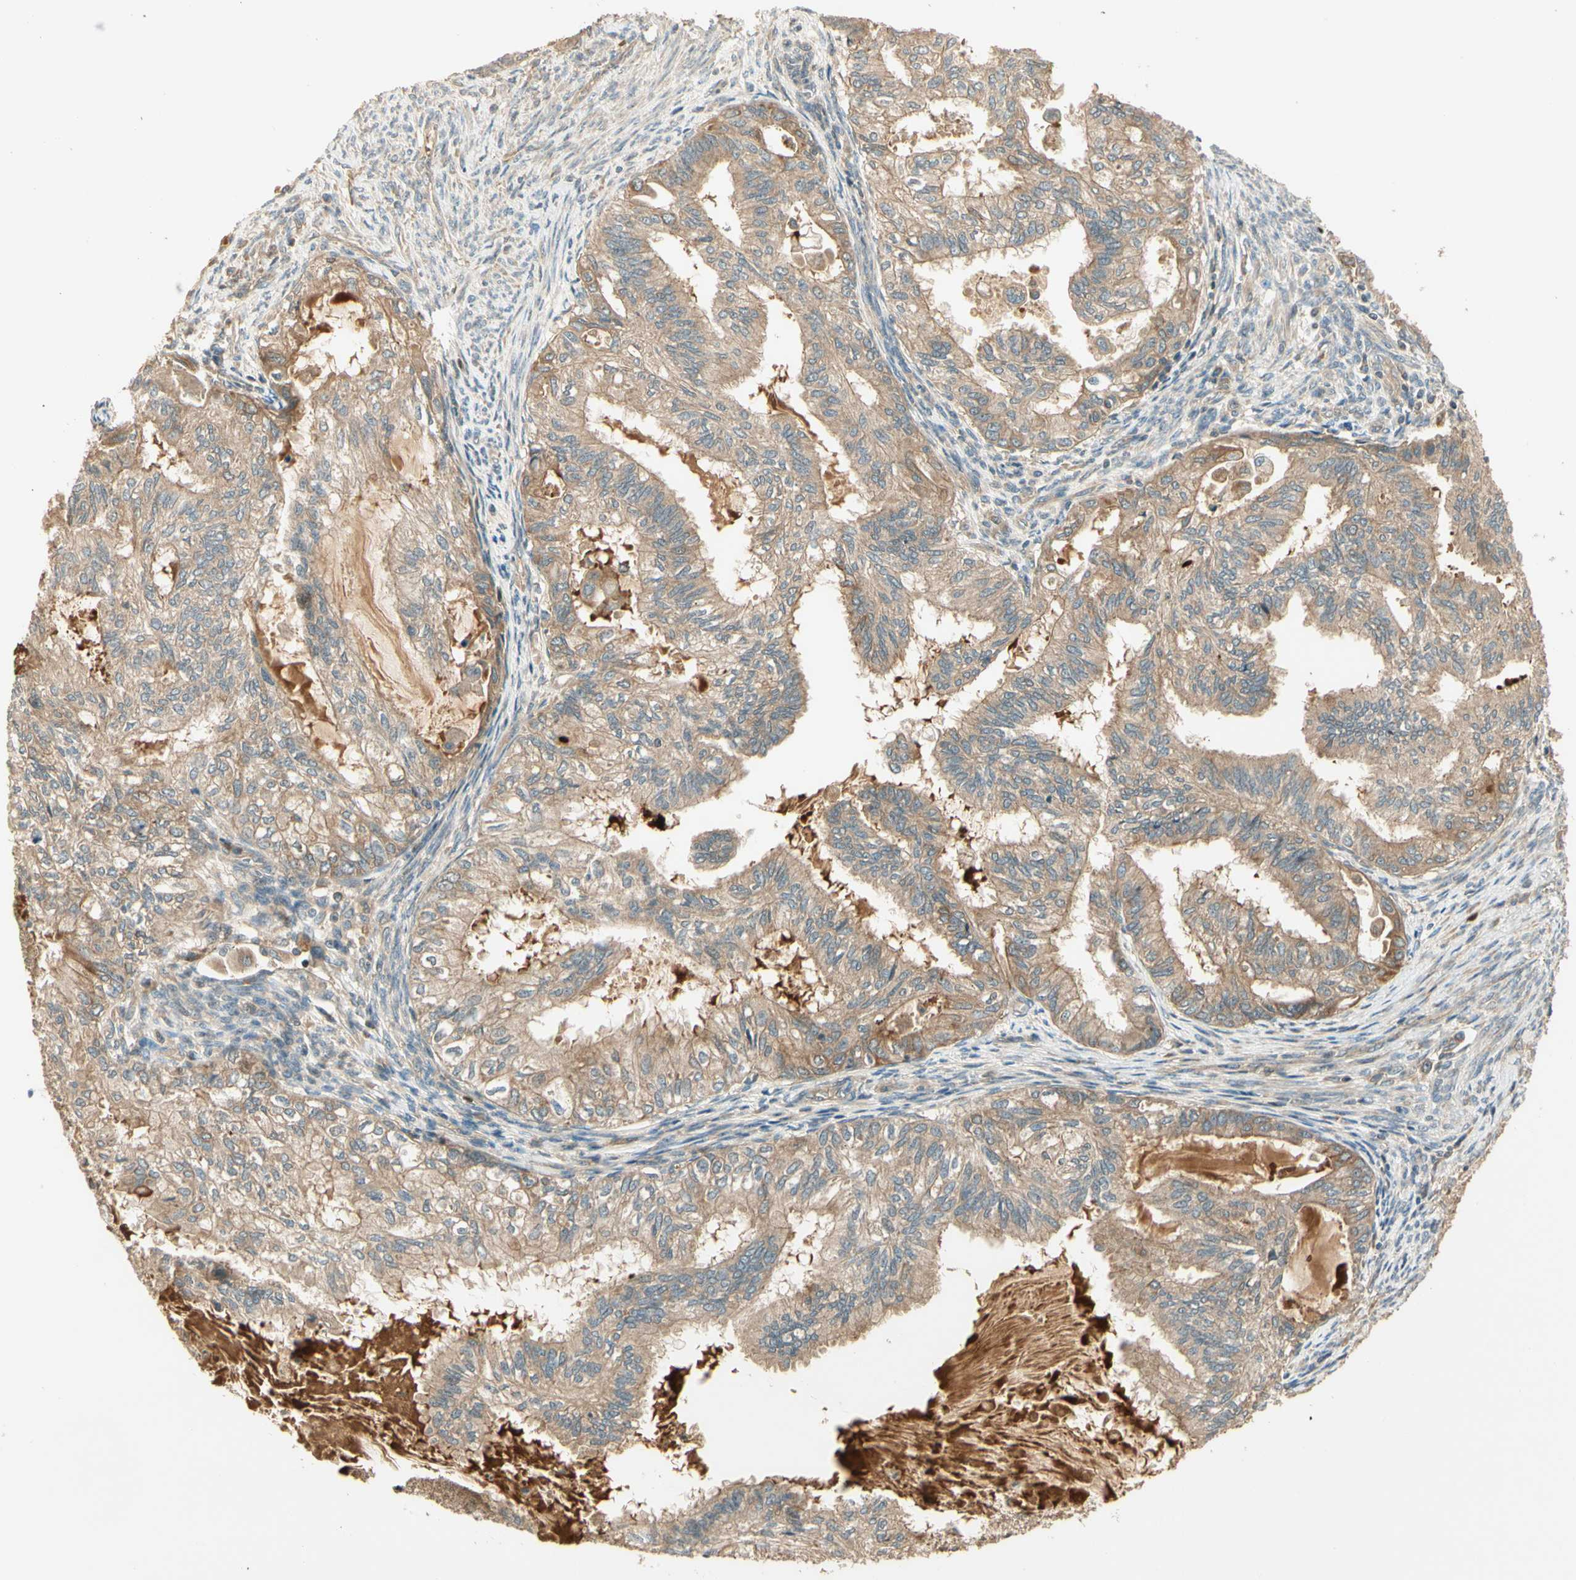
{"staining": {"intensity": "weak", "quantity": ">75%", "location": "cytoplasmic/membranous"}, "tissue": "cervical cancer", "cell_type": "Tumor cells", "image_type": "cancer", "snomed": [{"axis": "morphology", "description": "Normal tissue, NOS"}, {"axis": "morphology", "description": "Adenocarcinoma, NOS"}, {"axis": "topography", "description": "Cervix"}, {"axis": "topography", "description": "Endometrium"}], "caption": "Tumor cells demonstrate weak cytoplasmic/membranous expression in approximately >75% of cells in adenocarcinoma (cervical).", "gene": "PFDN5", "patient": {"sex": "female", "age": 86}}